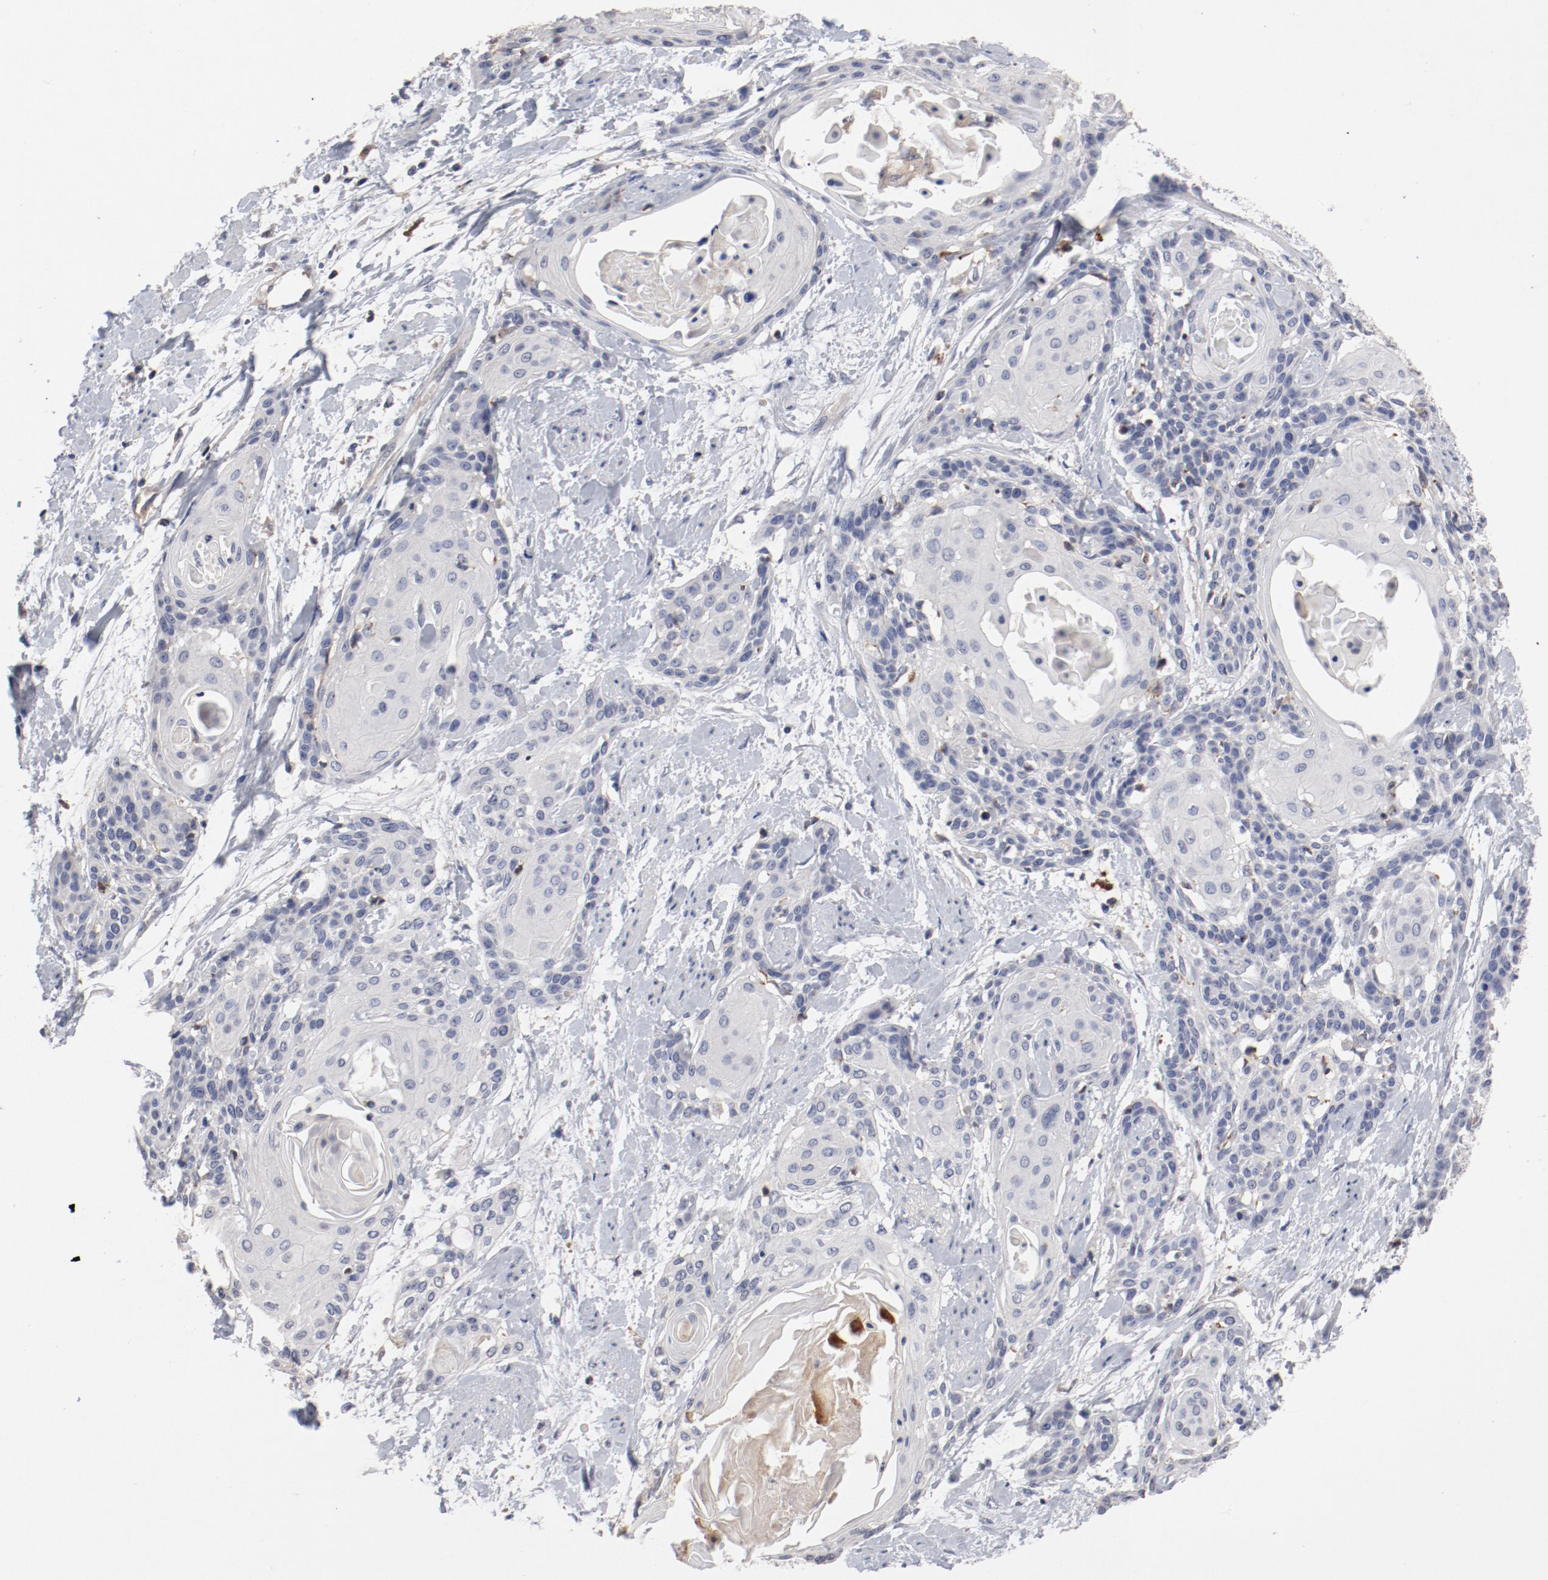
{"staining": {"intensity": "negative", "quantity": "none", "location": "none"}, "tissue": "cervical cancer", "cell_type": "Tumor cells", "image_type": "cancer", "snomed": [{"axis": "morphology", "description": "Squamous cell carcinoma, NOS"}, {"axis": "topography", "description": "Cervix"}], "caption": "Tumor cells show no significant protein positivity in cervical squamous cell carcinoma. Nuclei are stained in blue.", "gene": "CBL", "patient": {"sex": "female", "age": 57}}